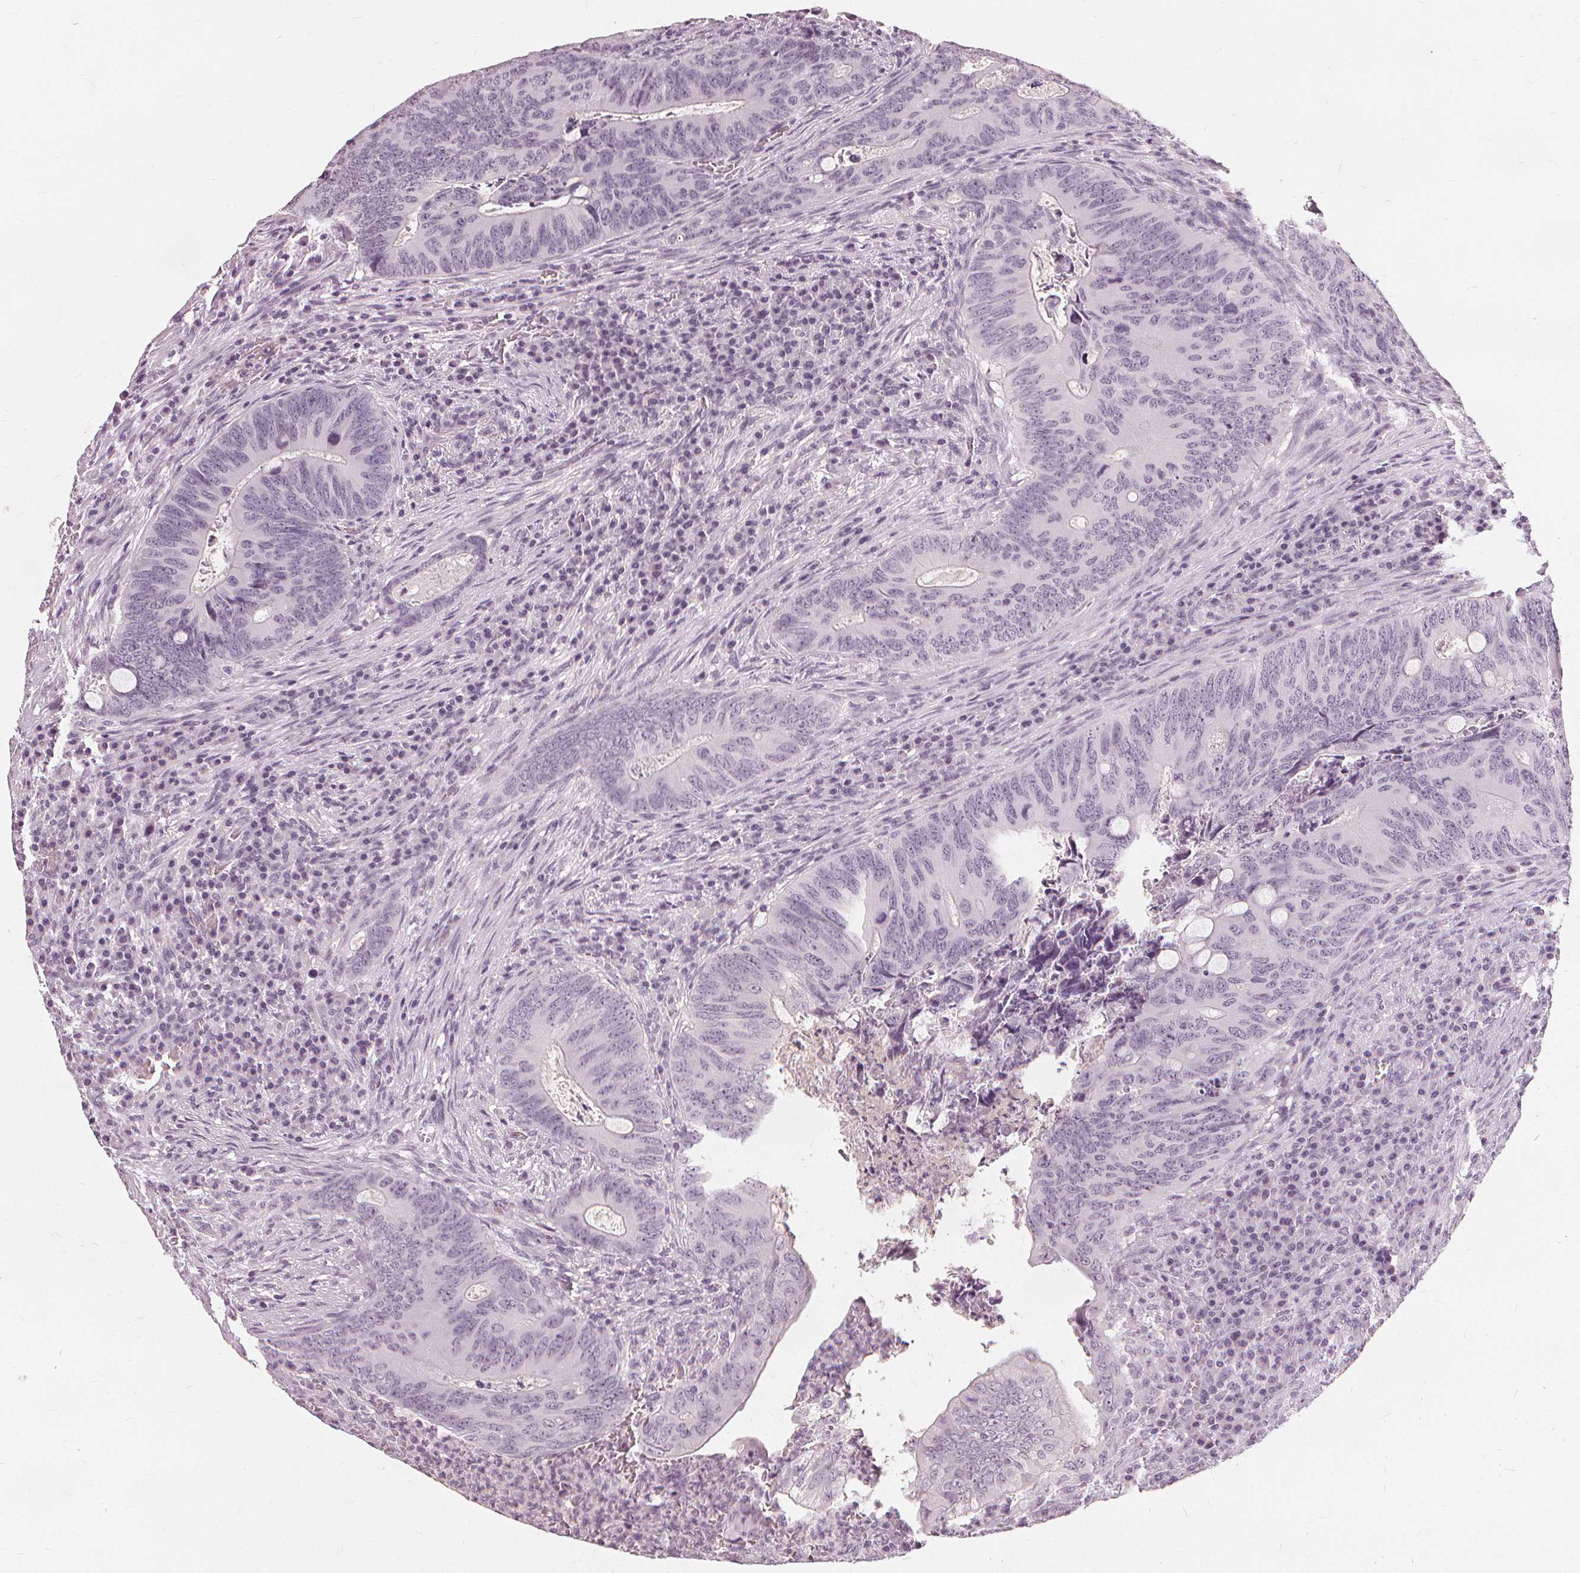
{"staining": {"intensity": "negative", "quantity": "none", "location": "none"}, "tissue": "colorectal cancer", "cell_type": "Tumor cells", "image_type": "cancer", "snomed": [{"axis": "morphology", "description": "Adenocarcinoma, NOS"}, {"axis": "topography", "description": "Colon"}], "caption": "Immunohistochemical staining of human adenocarcinoma (colorectal) displays no significant staining in tumor cells. (Stains: DAB (3,3'-diaminobenzidine) immunohistochemistry (IHC) with hematoxylin counter stain, Microscopy: brightfield microscopy at high magnification).", "gene": "SFTPD", "patient": {"sex": "female", "age": 74}}